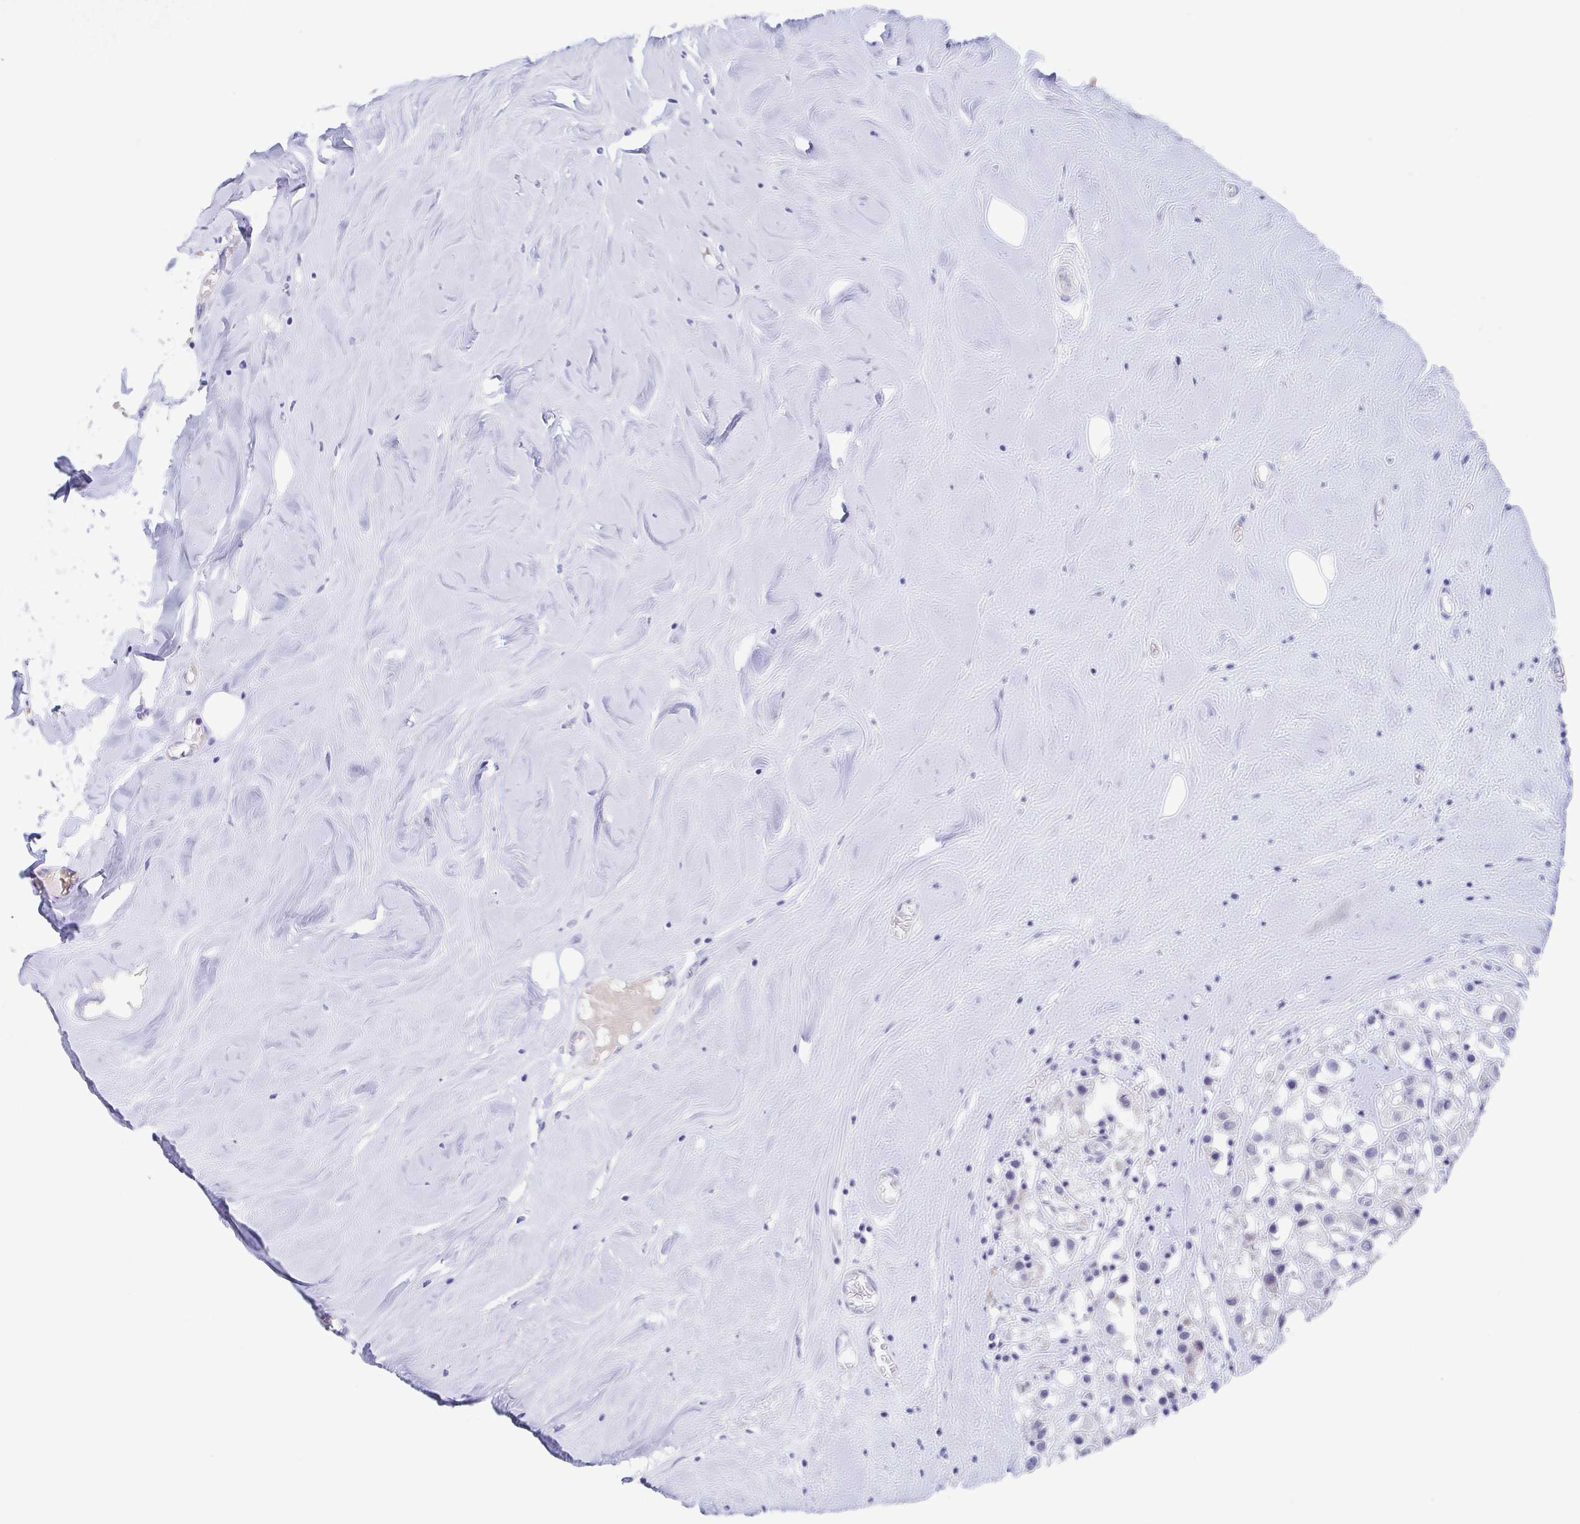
{"staining": {"intensity": "negative", "quantity": "none", "location": "none"}, "tissue": "breast cancer", "cell_type": "Tumor cells", "image_type": "cancer", "snomed": [{"axis": "morphology", "description": "Duct carcinoma"}, {"axis": "topography", "description": "Breast"}], "caption": "This is an immunohistochemistry micrograph of human breast cancer. There is no expression in tumor cells.", "gene": "TEX12", "patient": {"sex": "female", "age": 61}}